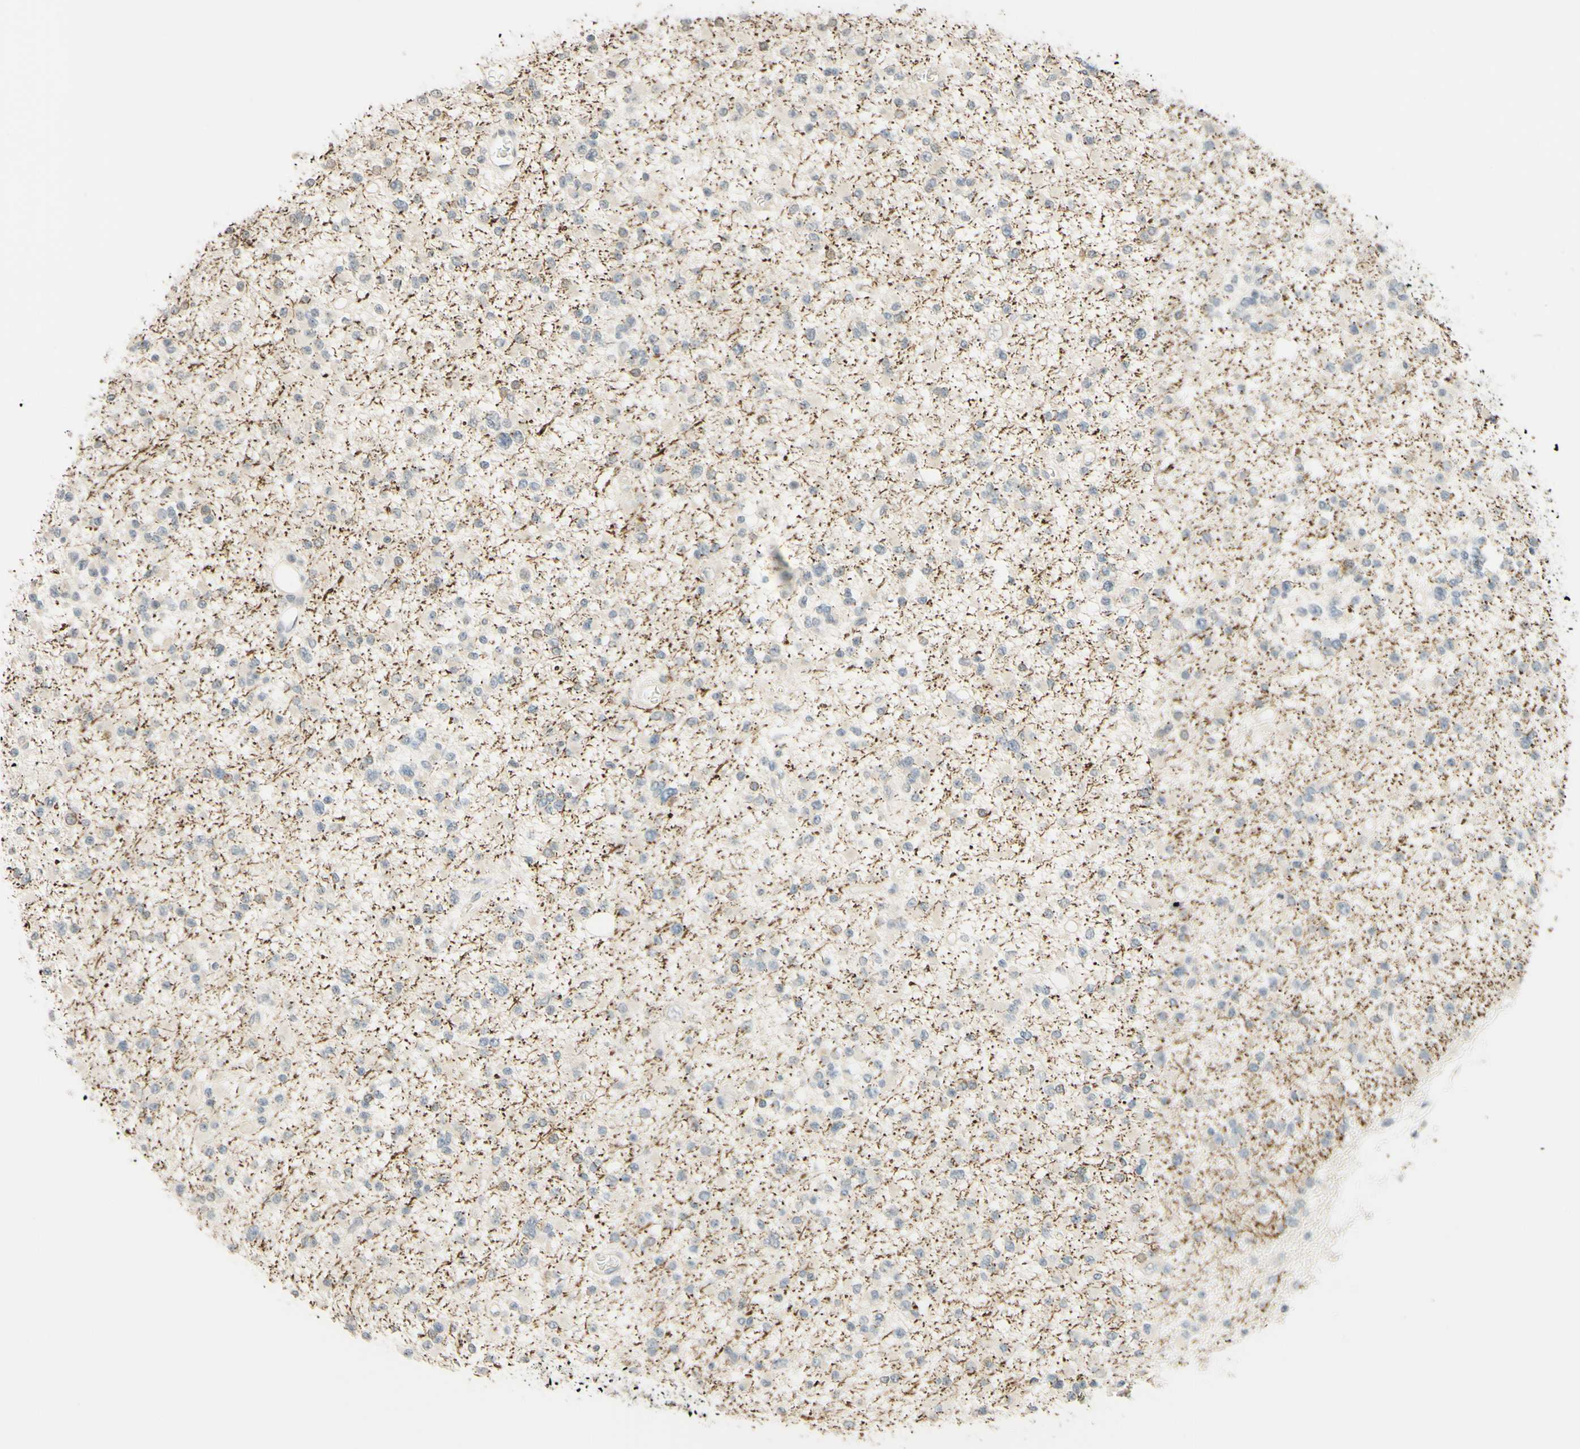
{"staining": {"intensity": "negative", "quantity": "none", "location": "none"}, "tissue": "glioma", "cell_type": "Tumor cells", "image_type": "cancer", "snomed": [{"axis": "morphology", "description": "Glioma, malignant, Low grade"}, {"axis": "topography", "description": "Brain"}], "caption": "High magnification brightfield microscopy of malignant glioma (low-grade) stained with DAB (brown) and counterstained with hematoxylin (blue): tumor cells show no significant expression. (Brightfield microscopy of DAB (3,3'-diaminobenzidine) IHC at high magnification).", "gene": "MAG", "patient": {"sex": "female", "age": 22}}